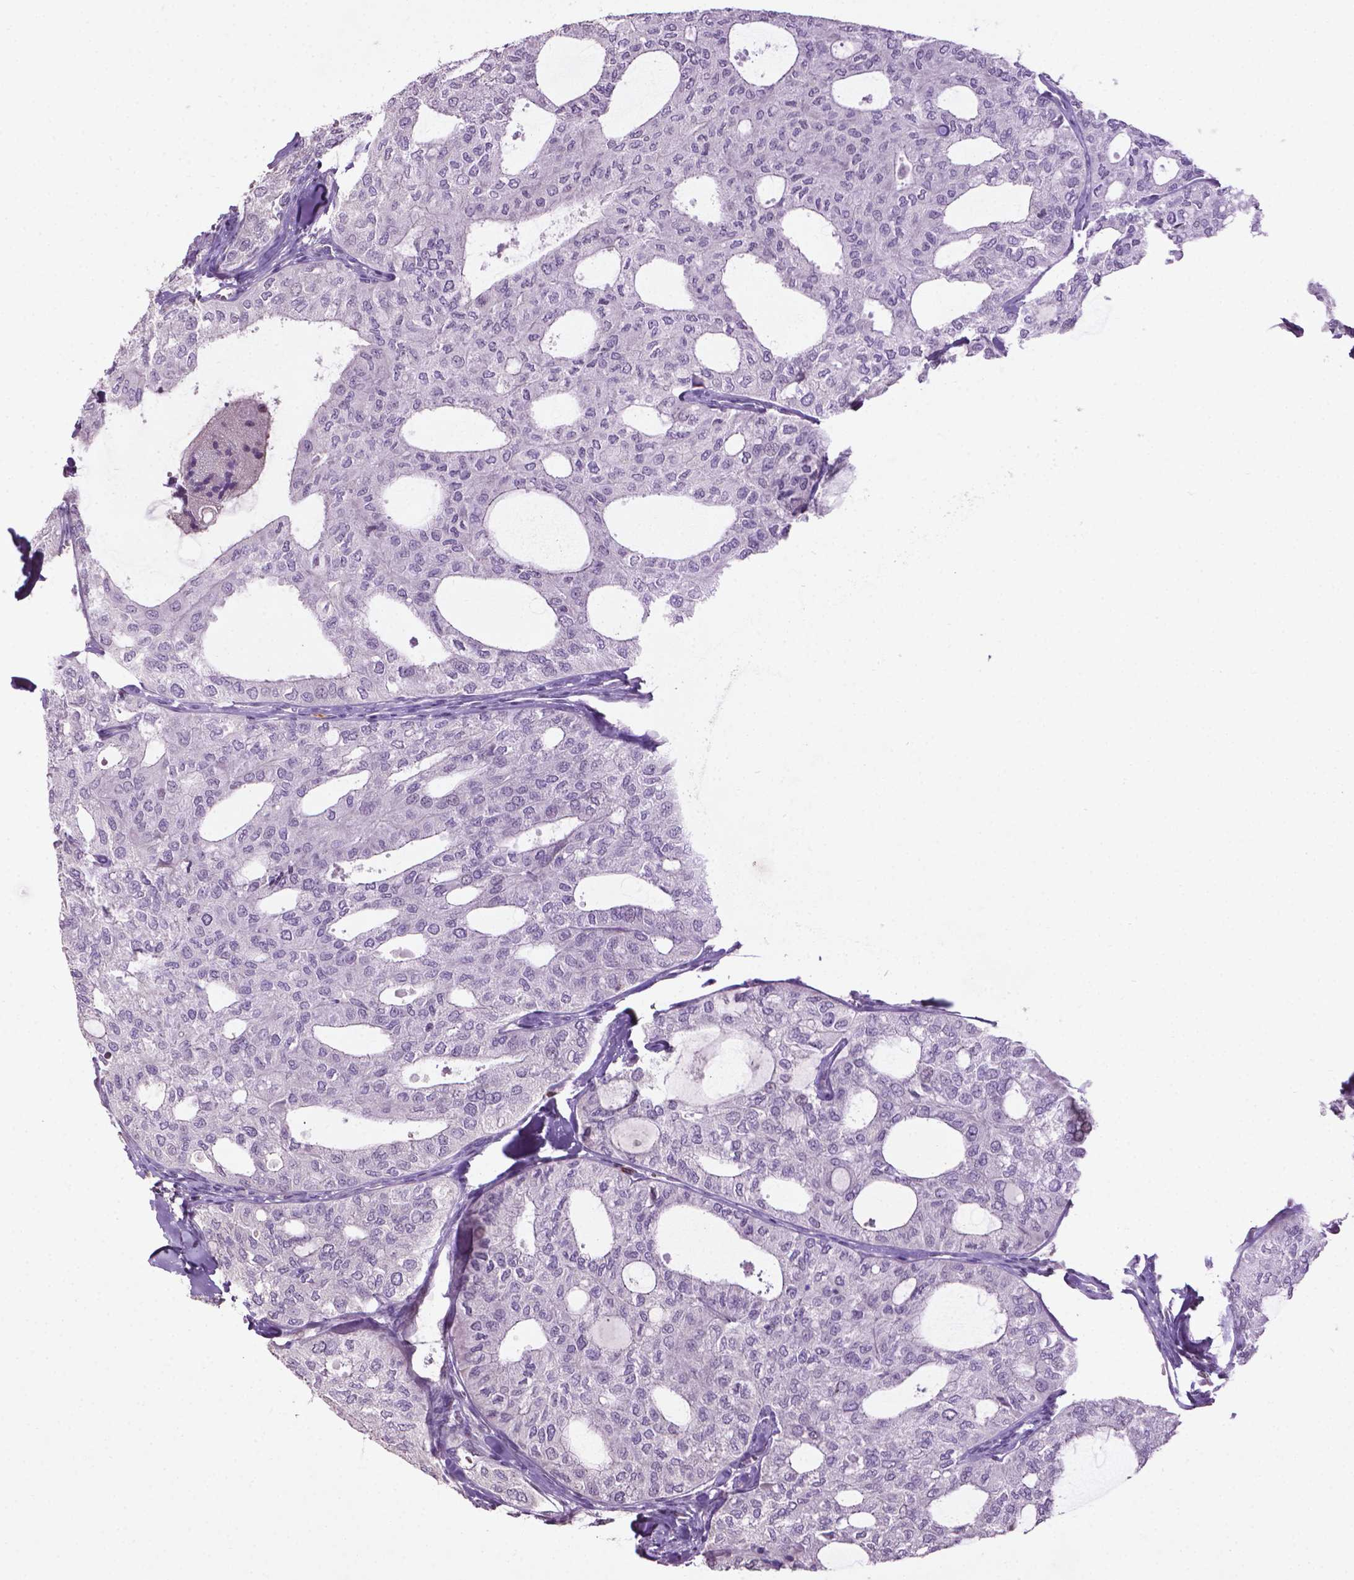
{"staining": {"intensity": "negative", "quantity": "none", "location": "none"}, "tissue": "thyroid cancer", "cell_type": "Tumor cells", "image_type": "cancer", "snomed": [{"axis": "morphology", "description": "Follicular adenoma carcinoma, NOS"}, {"axis": "topography", "description": "Thyroid gland"}], "caption": "There is no significant positivity in tumor cells of thyroid follicular adenoma carcinoma.", "gene": "NTNG2", "patient": {"sex": "male", "age": 75}}